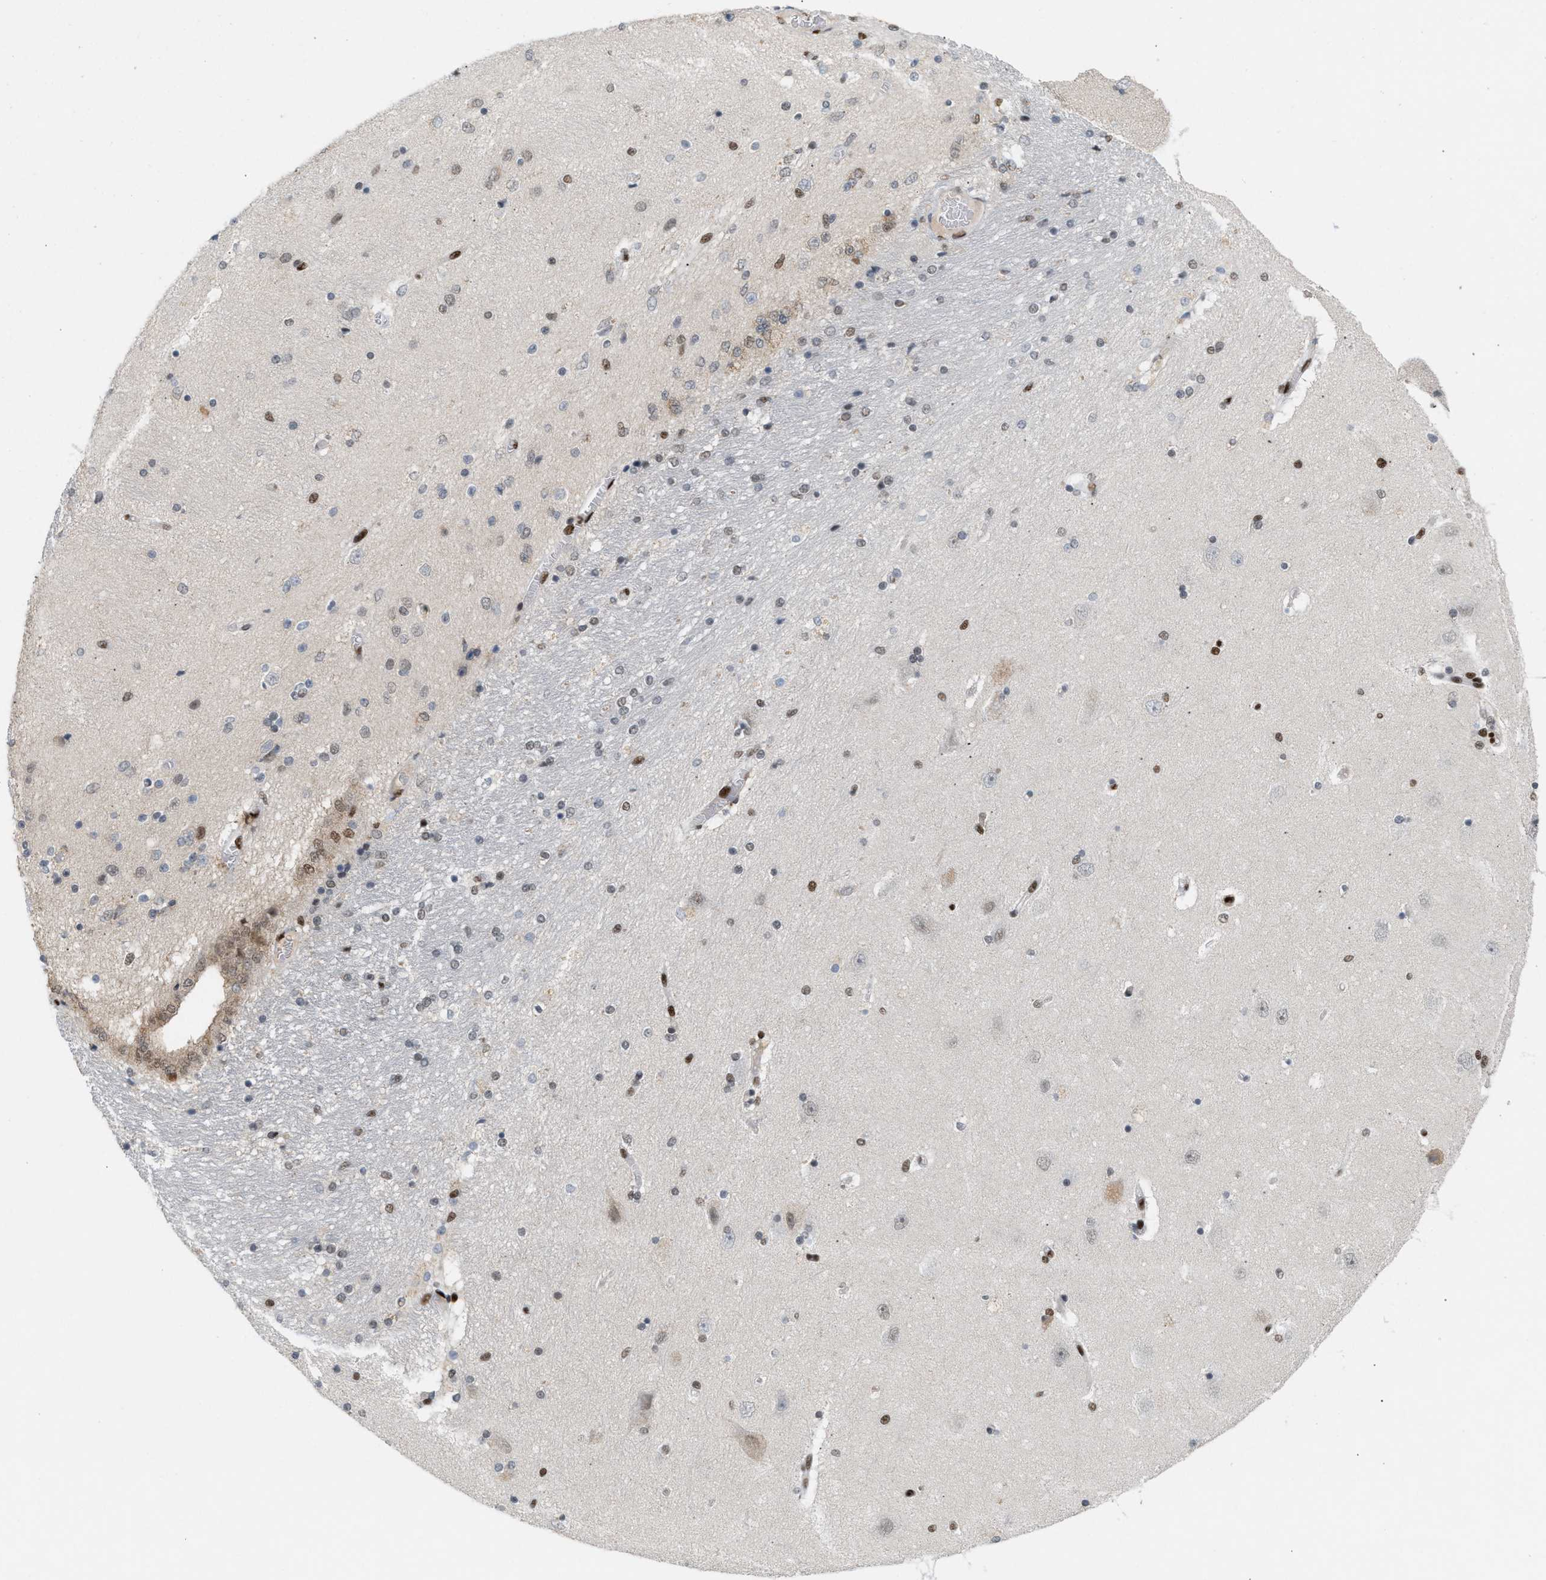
{"staining": {"intensity": "moderate", "quantity": "25%-75%", "location": "nuclear"}, "tissue": "hippocampus", "cell_type": "Glial cells", "image_type": "normal", "snomed": [{"axis": "morphology", "description": "Normal tissue, NOS"}, {"axis": "topography", "description": "Hippocampus"}], "caption": "DAB immunohistochemical staining of benign hippocampus exhibits moderate nuclear protein staining in about 25%-75% of glial cells.", "gene": "C17orf49", "patient": {"sex": "female", "age": 54}}